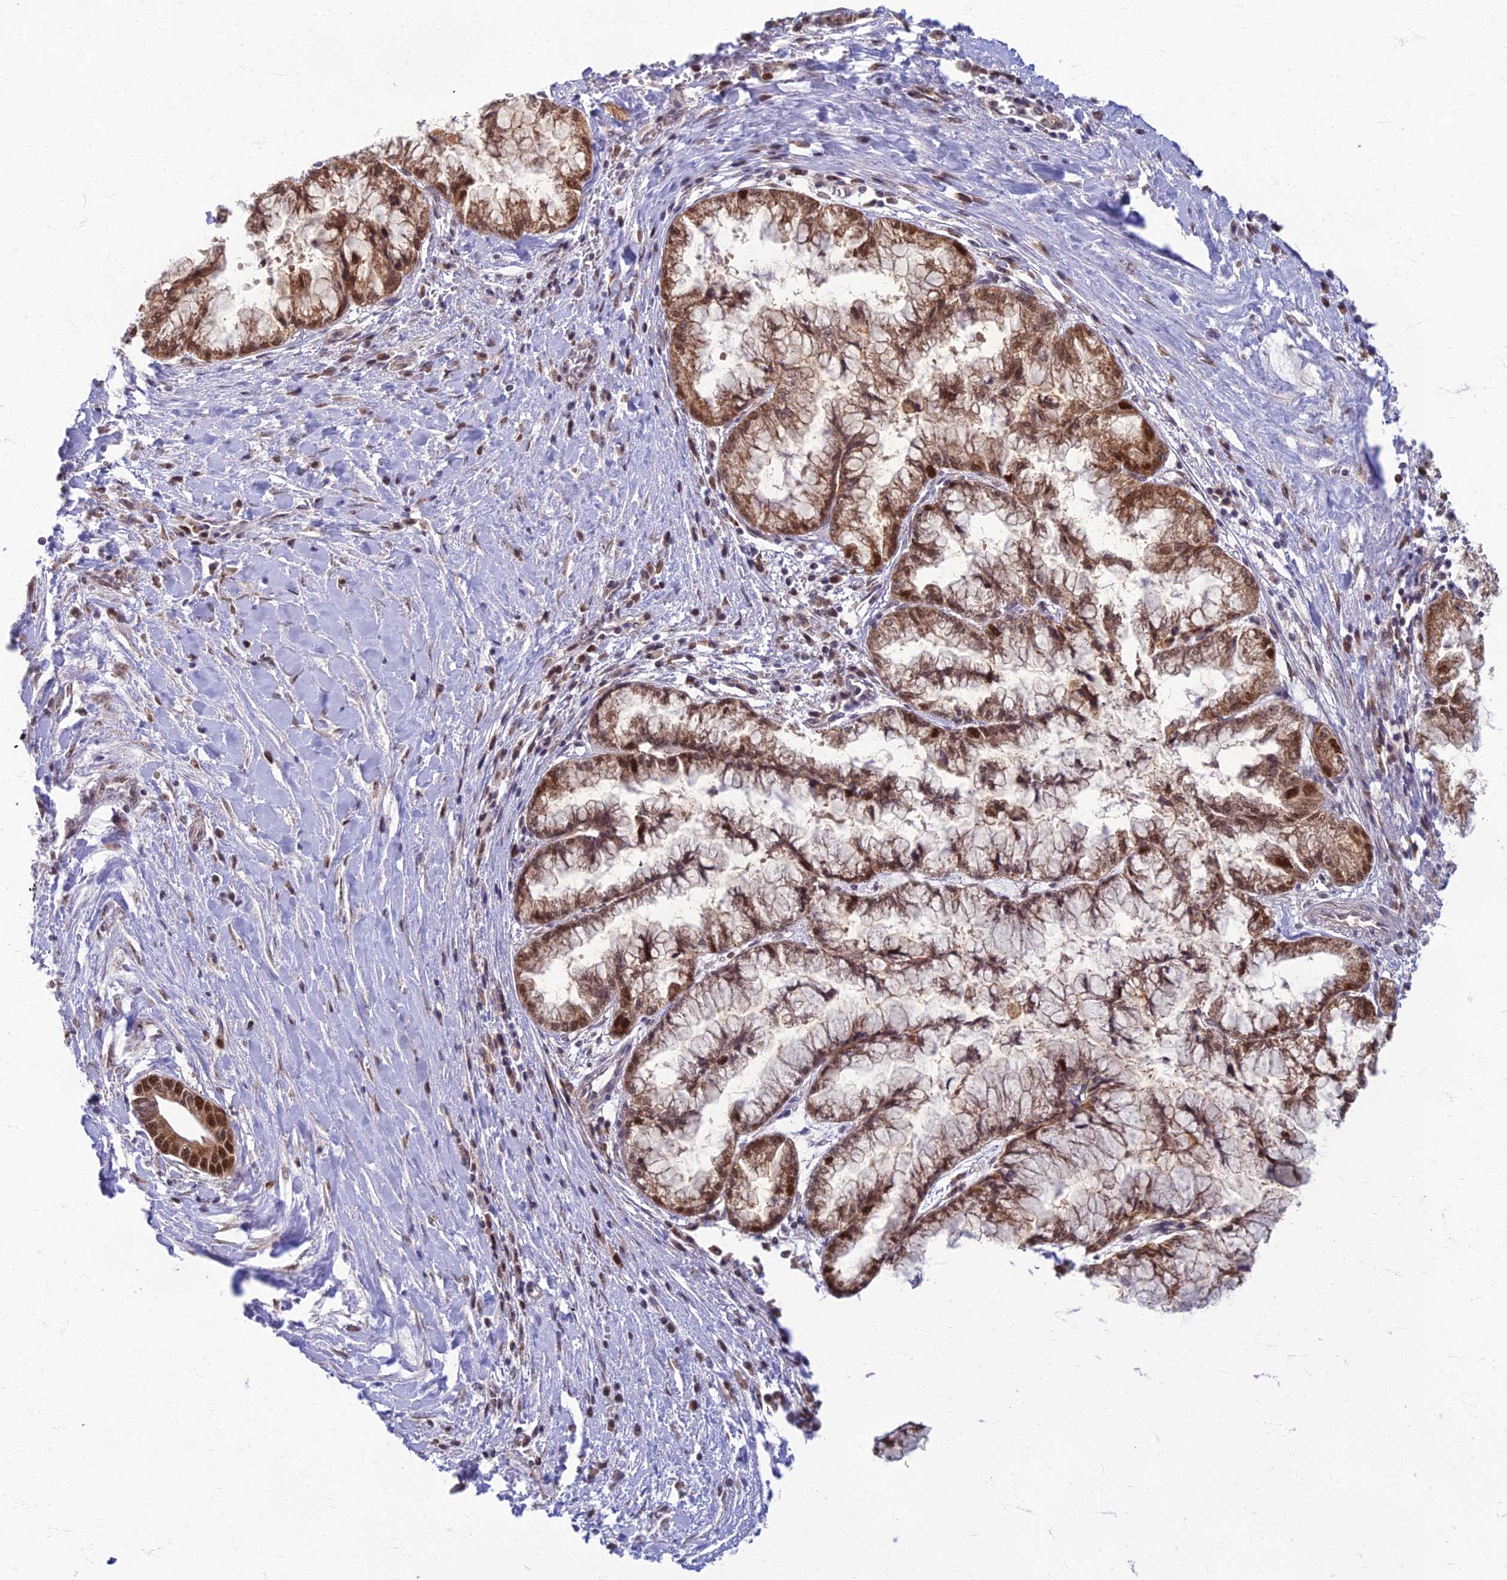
{"staining": {"intensity": "moderate", "quantity": ">75%", "location": "cytoplasmic/membranous,nuclear"}, "tissue": "pancreatic cancer", "cell_type": "Tumor cells", "image_type": "cancer", "snomed": [{"axis": "morphology", "description": "Adenocarcinoma, NOS"}, {"axis": "topography", "description": "Pancreas"}], "caption": "Immunohistochemical staining of pancreatic cancer exhibits medium levels of moderate cytoplasmic/membranous and nuclear protein expression in about >75% of tumor cells.", "gene": "EARS2", "patient": {"sex": "male", "age": 73}}